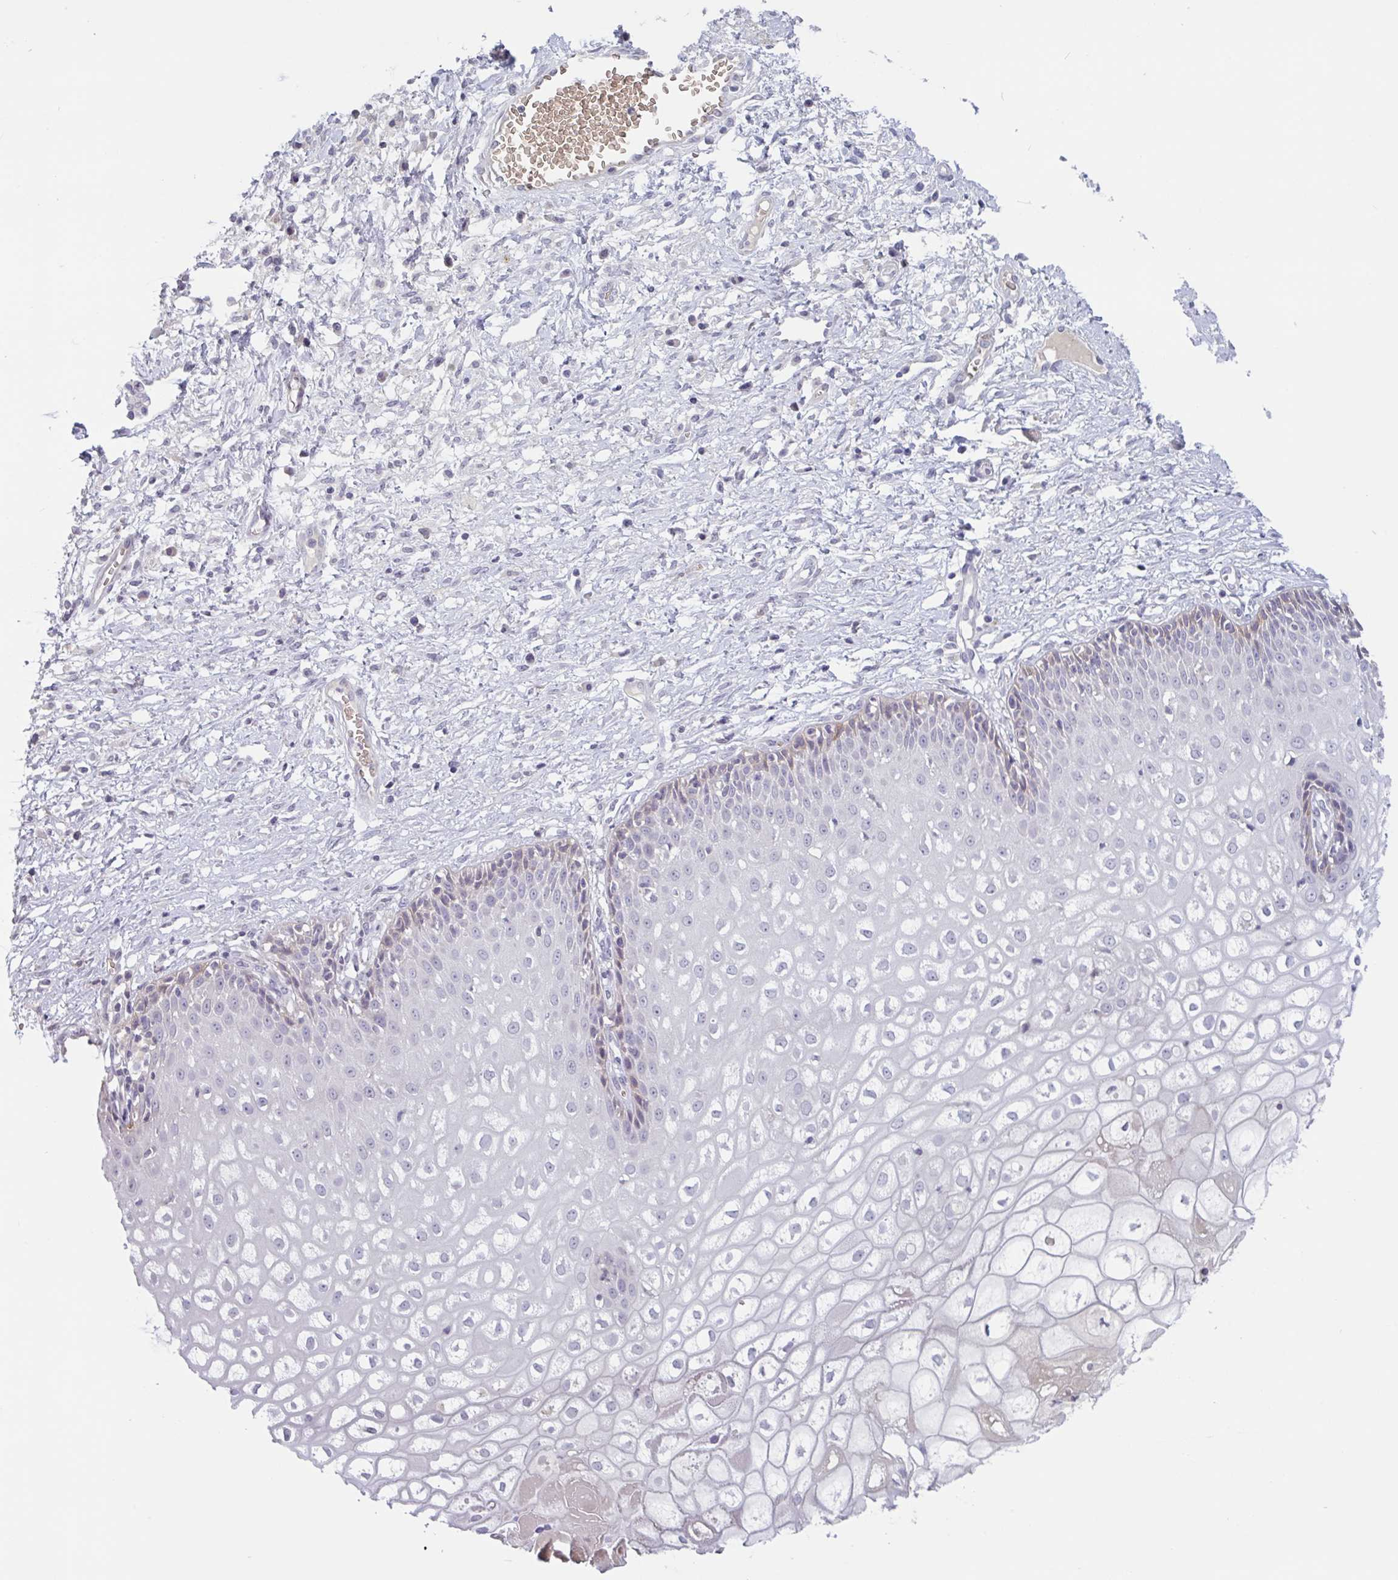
{"staining": {"intensity": "negative", "quantity": "none", "location": "none"}, "tissue": "cervix", "cell_type": "Glandular cells", "image_type": "normal", "snomed": [{"axis": "morphology", "description": "Normal tissue, NOS"}, {"axis": "topography", "description": "Cervix"}], "caption": "The histopathology image exhibits no staining of glandular cells in benign cervix. The staining was performed using DAB to visualize the protein expression in brown, while the nuclei were stained in blue with hematoxylin (Magnification: 20x).", "gene": "RHAG", "patient": {"sex": "female", "age": 36}}